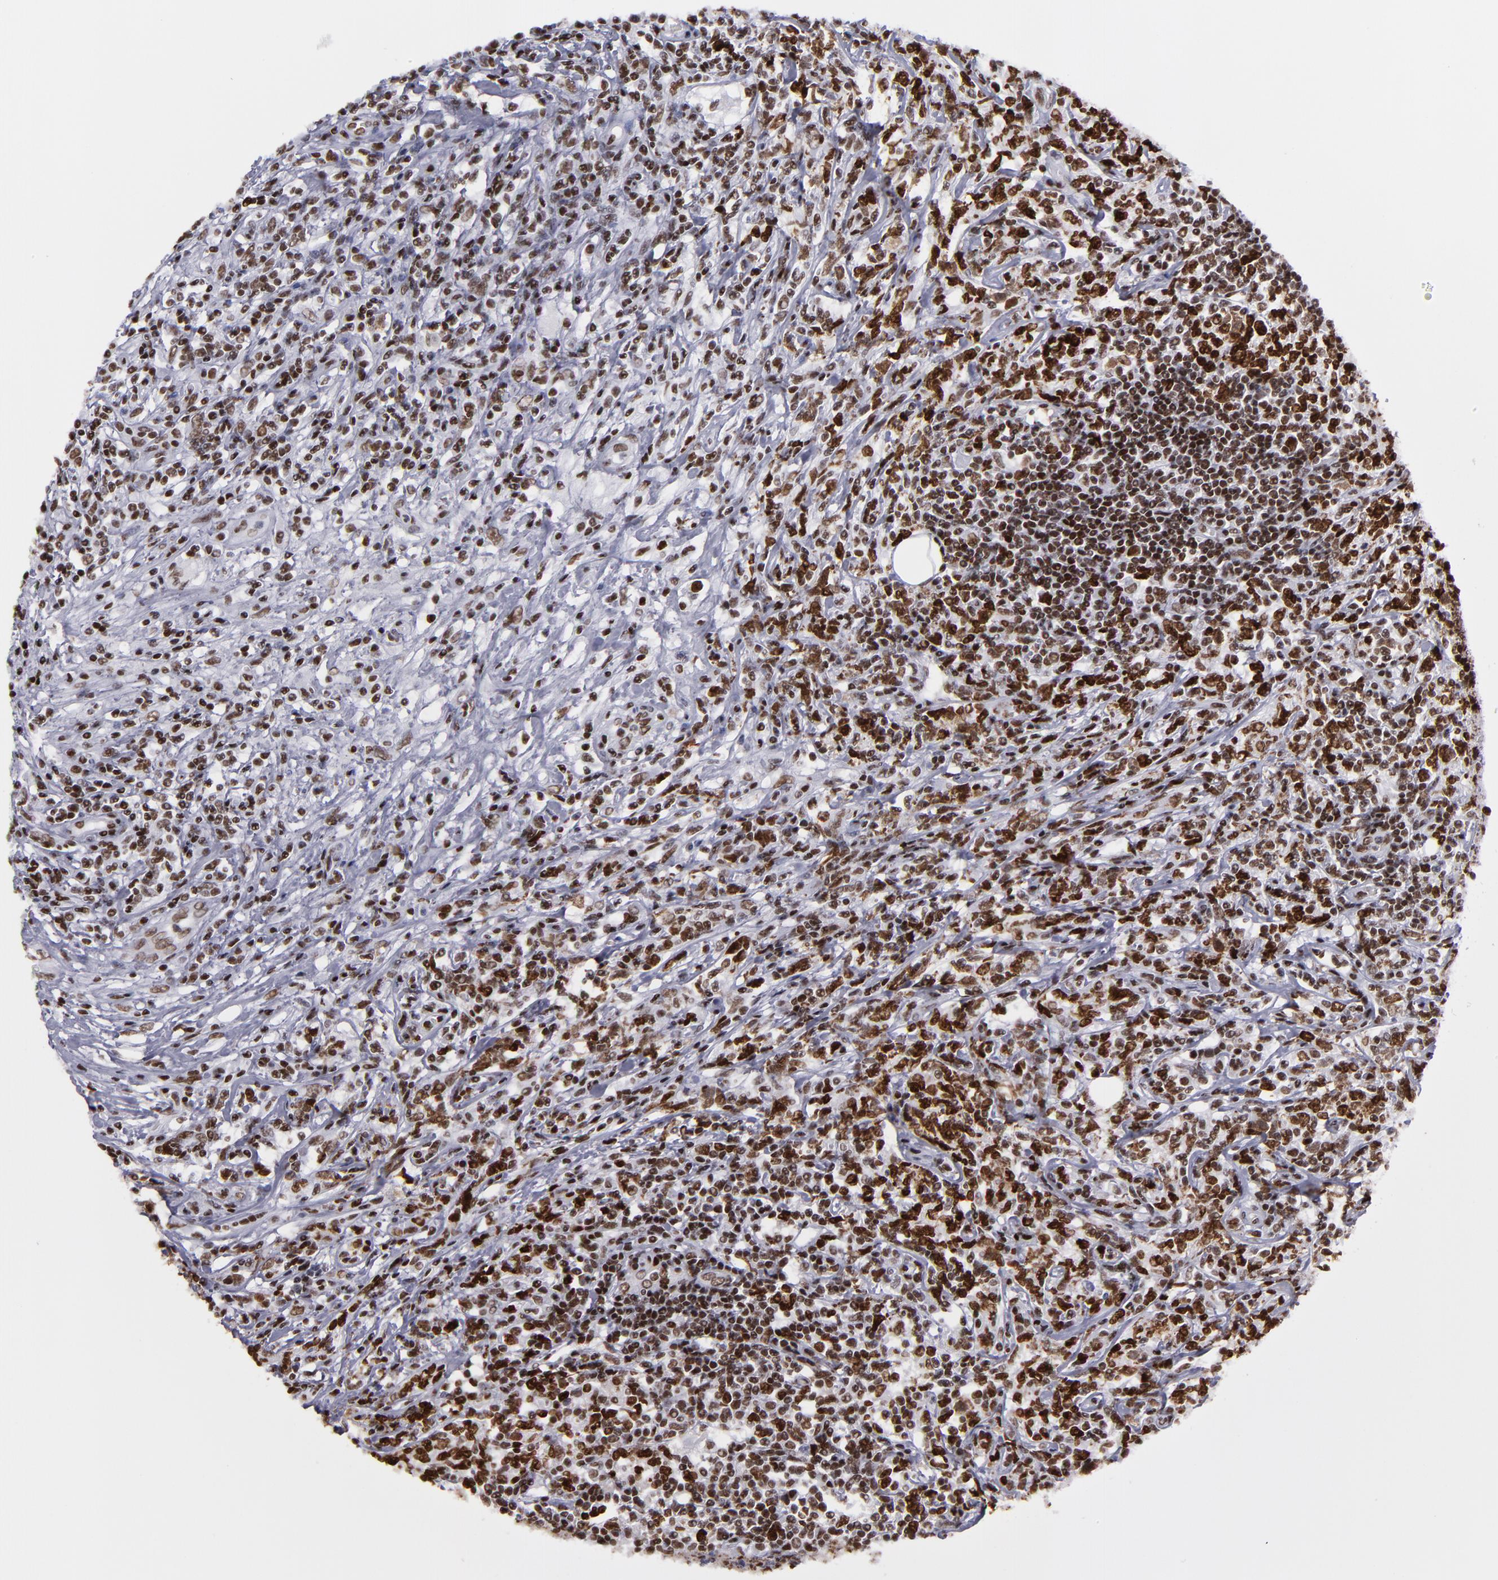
{"staining": {"intensity": "strong", "quantity": ">75%", "location": "nuclear"}, "tissue": "lymphoma", "cell_type": "Tumor cells", "image_type": "cancer", "snomed": [{"axis": "morphology", "description": "Malignant lymphoma, non-Hodgkin's type, High grade"}, {"axis": "topography", "description": "Lymph node"}], "caption": "High-grade malignant lymphoma, non-Hodgkin's type stained for a protein (brown) demonstrates strong nuclear positive positivity in about >75% of tumor cells.", "gene": "TERF2", "patient": {"sex": "female", "age": 84}}